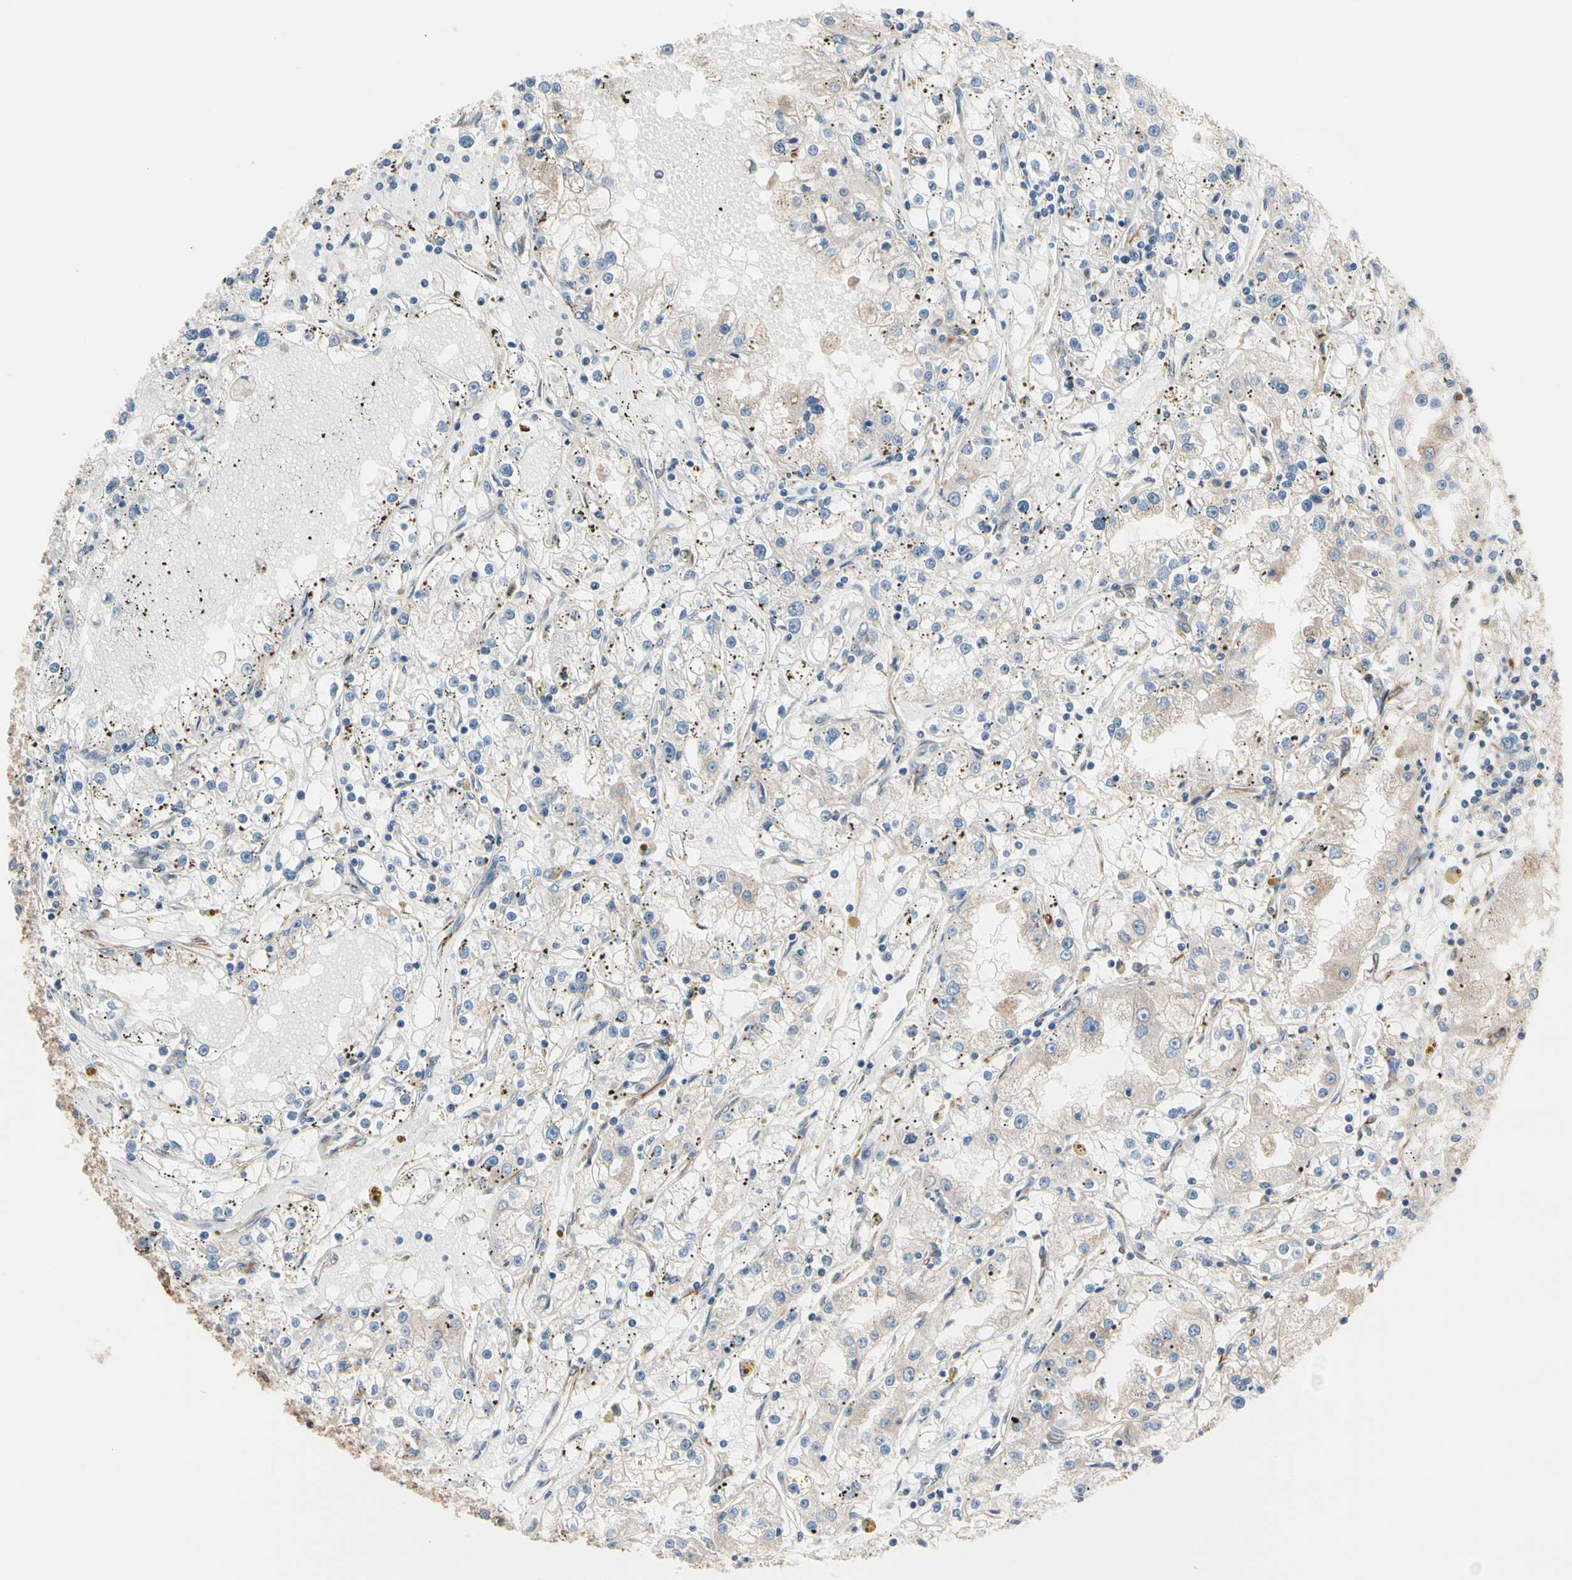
{"staining": {"intensity": "weak", "quantity": "<25%", "location": "cytoplasmic/membranous"}, "tissue": "renal cancer", "cell_type": "Tumor cells", "image_type": "cancer", "snomed": [{"axis": "morphology", "description": "Adenocarcinoma, NOS"}, {"axis": "topography", "description": "Kidney"}], "caption": "Immunohistochemical staining of human renal adenocarcinoma exhibits no significant expression in tumor cells.", "gene": "ROCK1", "patient": {"sex": "male", "age": 56}}